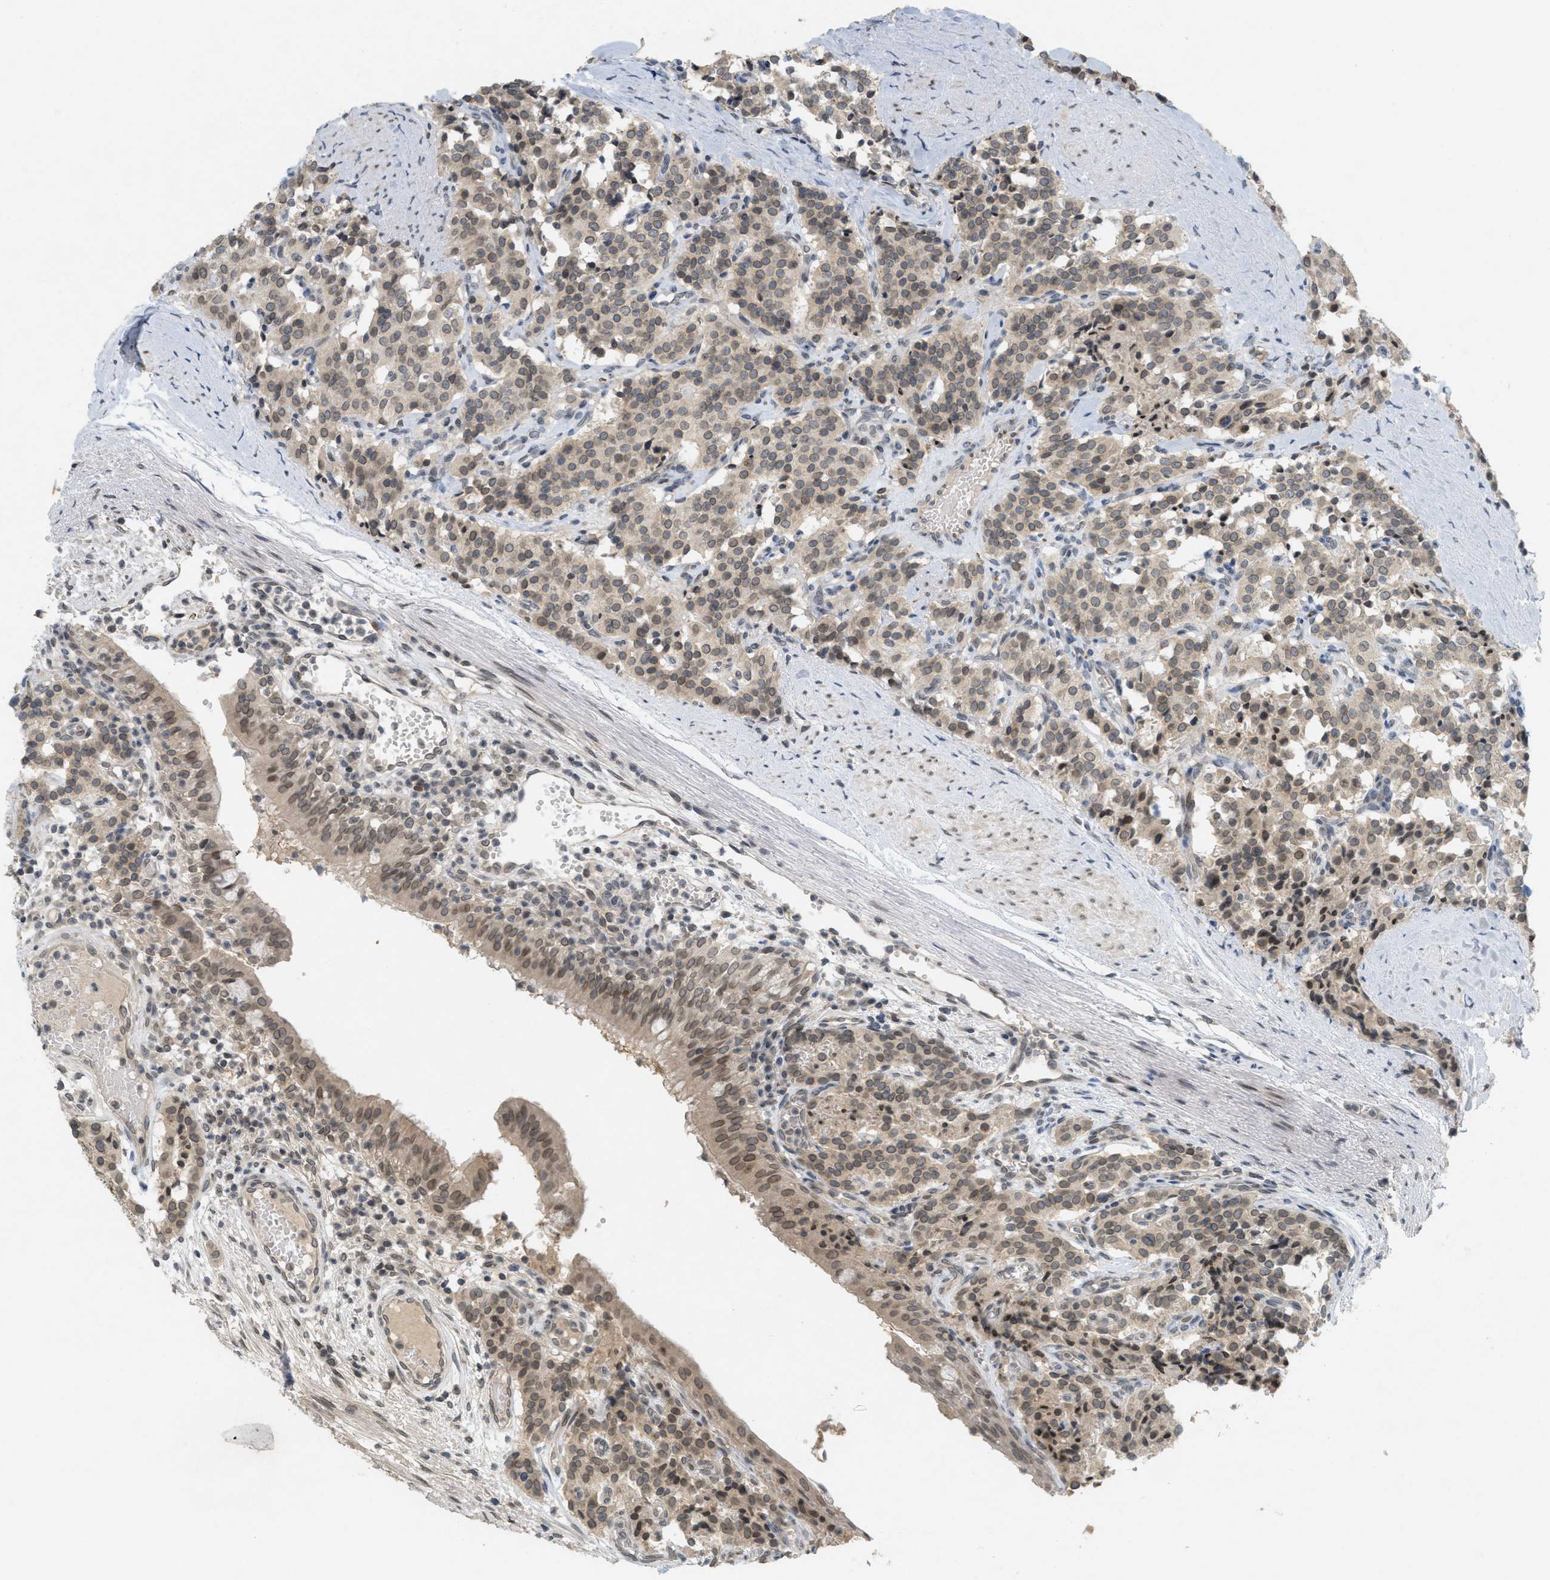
{"staining": {"intensity": "weak", "quantity": ">75%", "location": "cytoplasmic/membranous,nuclear"}, "tissue": "carcinoid", "cell_type": "Tumor cells", "image_type": "cancer", "snomed": [{"axis": "morphology", "description": "Carcinoid, malignant, NOS"}, {"axis": "topography", "description": "Lung"}], "caption": "A photomicrograph showing weak cytoplasmic/membranous and nuclear positivity in about >75% of tumor cells in carcinoid, as visualized by brown immunohistochemical staining.", "gene": "ABHD6", "patient": {"sex": "male", "age": 30}}